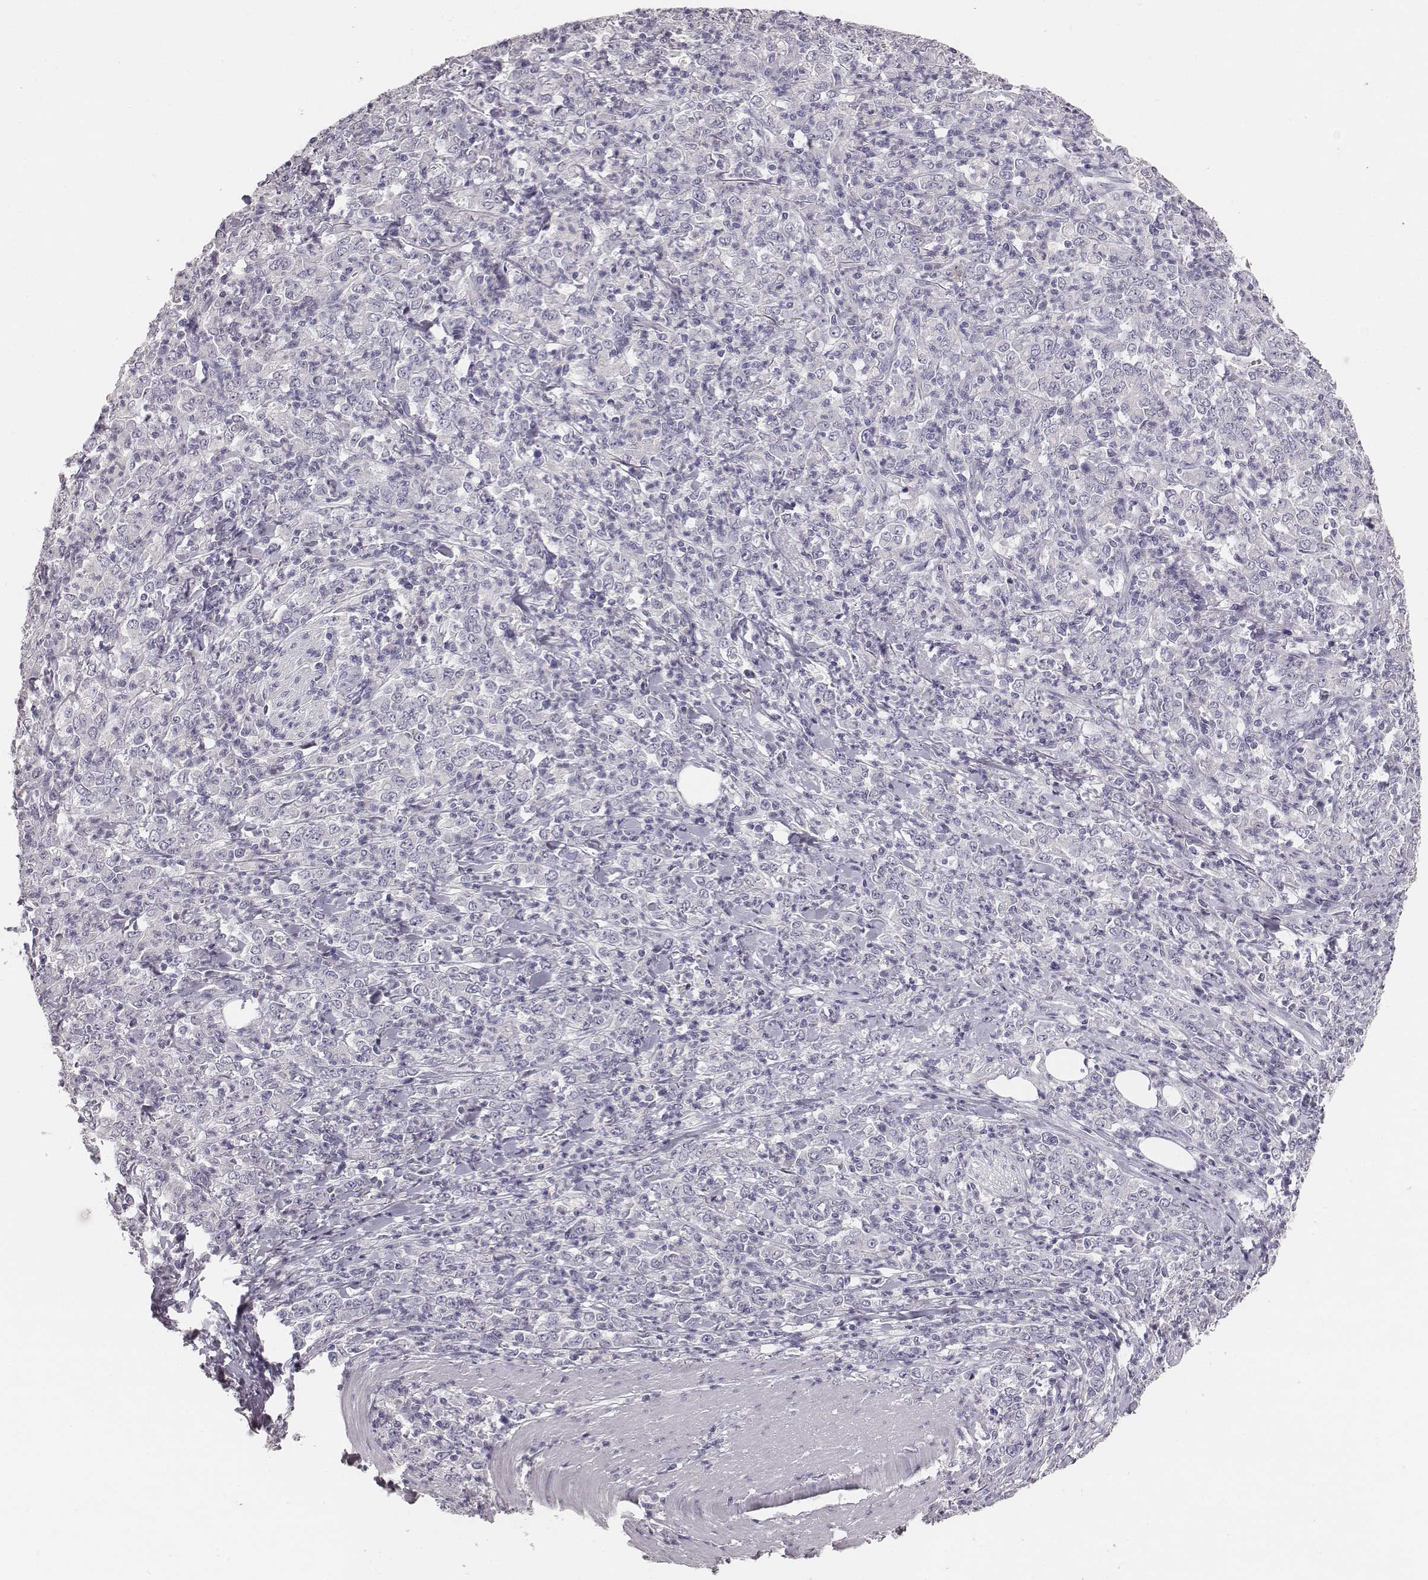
{"staining": {"intensity": "negative", "quantity": "none", "location": "none"}, "tissue": "stomach cancer", "cell_type": "Tumor cells", "image_type": "cancer", "snomed": [{"axis": "morphology", "description": "Adenocarcinoma, NOS"}, {"axis": "topography", "description": "Stomach, lower"}], "caption": "An immunohistochemistry (IHC) micrograph of stomach cancer (adenocarcinoma) is shown. There is no staining in tumor cells of stomach cancer (adenocarcinoma).", "gene": "MYH6", "patient": {"sex": "female", "age": 71}}